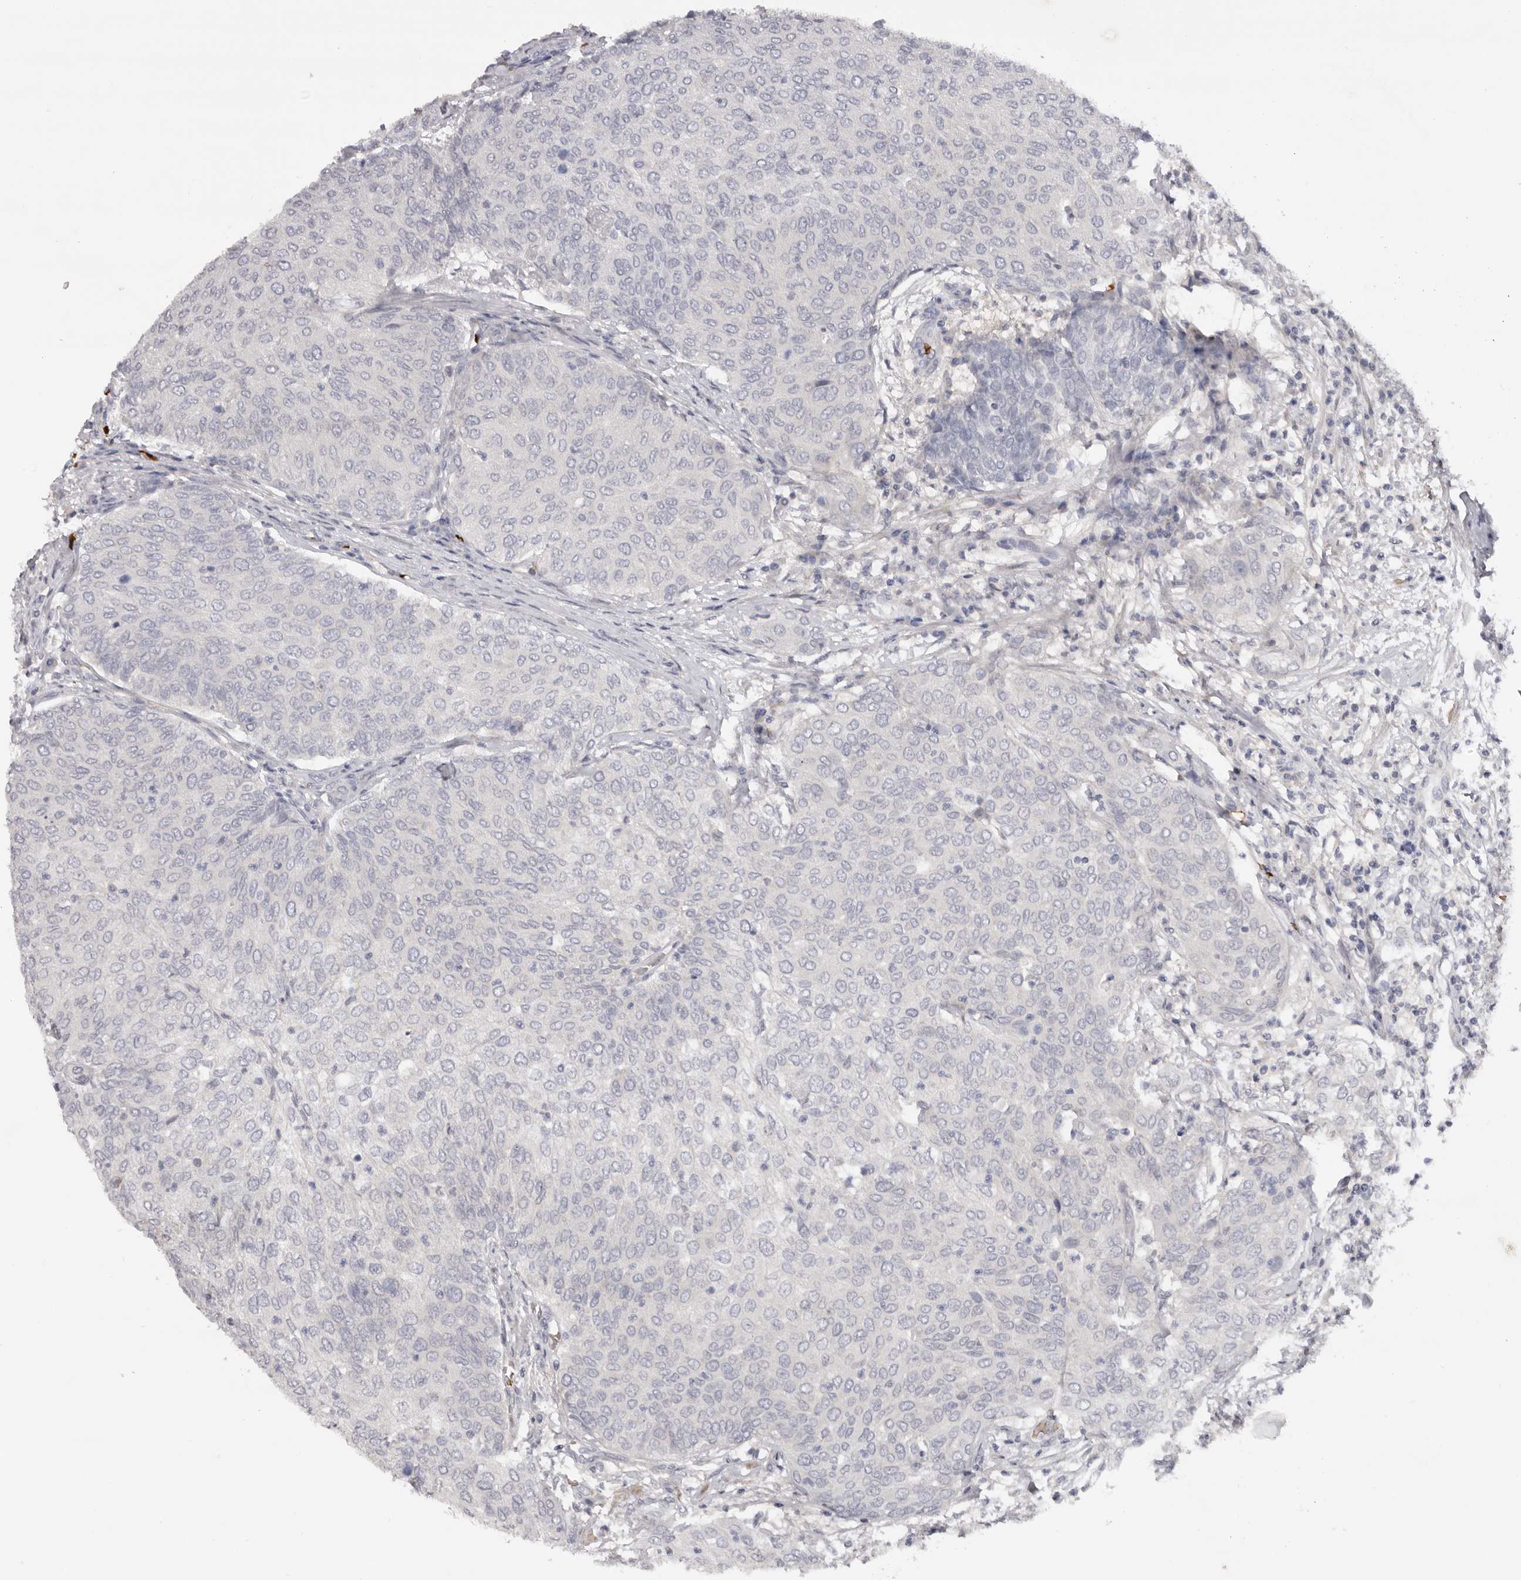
{"staining": {"intensity": "negative", "quantity": "none", "location": "none"}, "tissue": "urothelial cancer", "cell_type": "Tumor cells", "image_type": "cancer", "snomed": [{"axis": "morphology", "description": "Urothelial carcinoma, Low grade"}, {"axis": "topography", "description": "Urinary bladder"}], "caption": "DAB (3,3'-diaminobenzidine) immunohistochemical staining of low-grade urothelial carcinoma demonstrates no significant staining in tumor cells.", "gene": "TNR", "patient": {"sex": "female", "age": 79}}